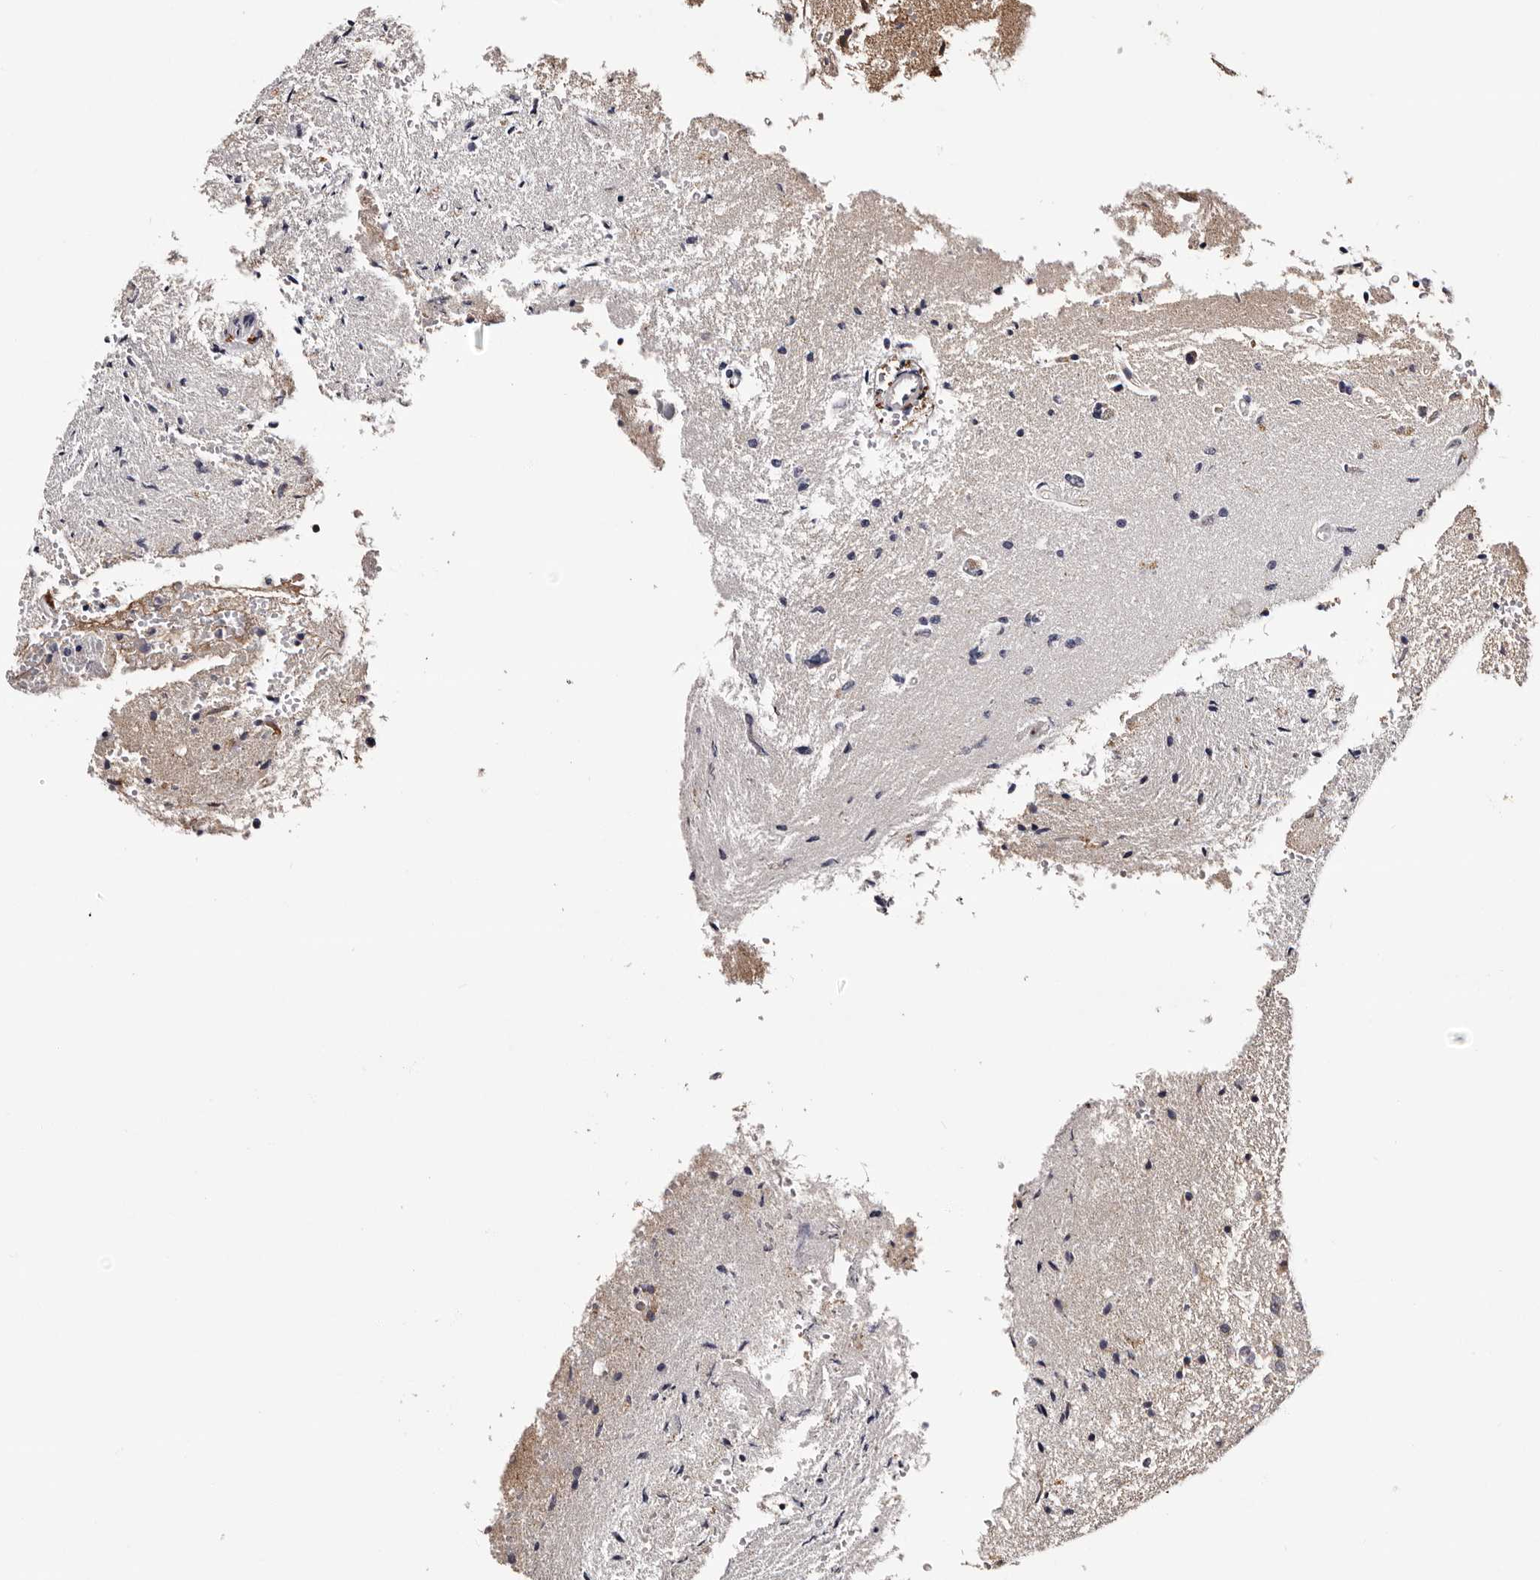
{"staining": {"intensity": "weak", "quantity": "<25%", "location": "cytoplasmic/membranous"}, "tissue": "glioma", "cell_type": "Tumor cells", "image_type": "cancer", "snomed": [{"axis": "morphology", "description": "Glioma, malignant, High grade"}, {"axis": "topography", "description": "Brain"}], "caption": "IHC photomicrograph of neoplastic tissue: human glioma stained with DAB (3,3'-diaminobenzidine) exhibits no significant protein positivity in tumor cells.", "gene": "TAF4B", "patient": {"sex": "male", "age": 72}}